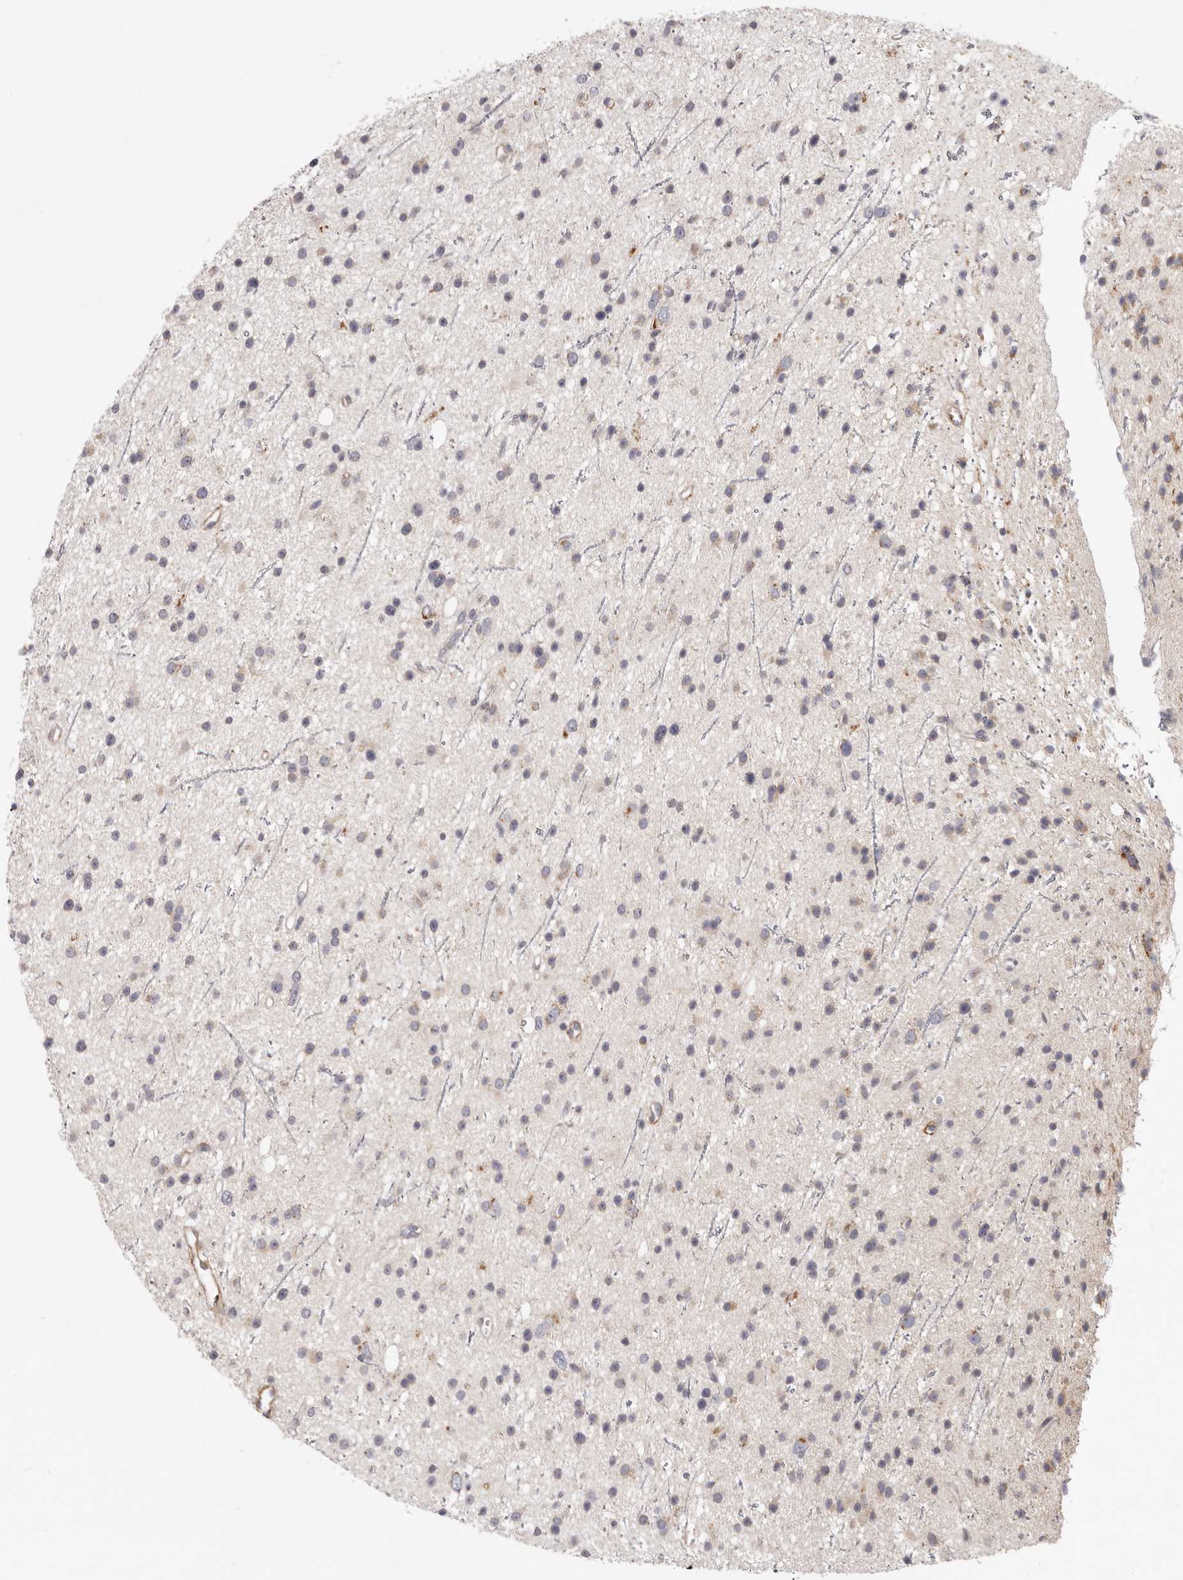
{"staining": {"intensity": "weak", "quantity": "<25%", "location": "cytoplasmic/membranous"}, "tissue": "glioma", "cell_type": "Tumor cells", "image_type": "cancer", "snomed": [{"axis": "morphology", "description": "Glioma, malignant, Low grade"}, {"axis": "topography", "description": "Cerebral cortex"}], "caption": "Photomicrograph shows no significant protein expression in tumor cells of low-grade glioma (malignant).", "gene": "MRPS10", "patient": {"sex": "female", "age": 39}}